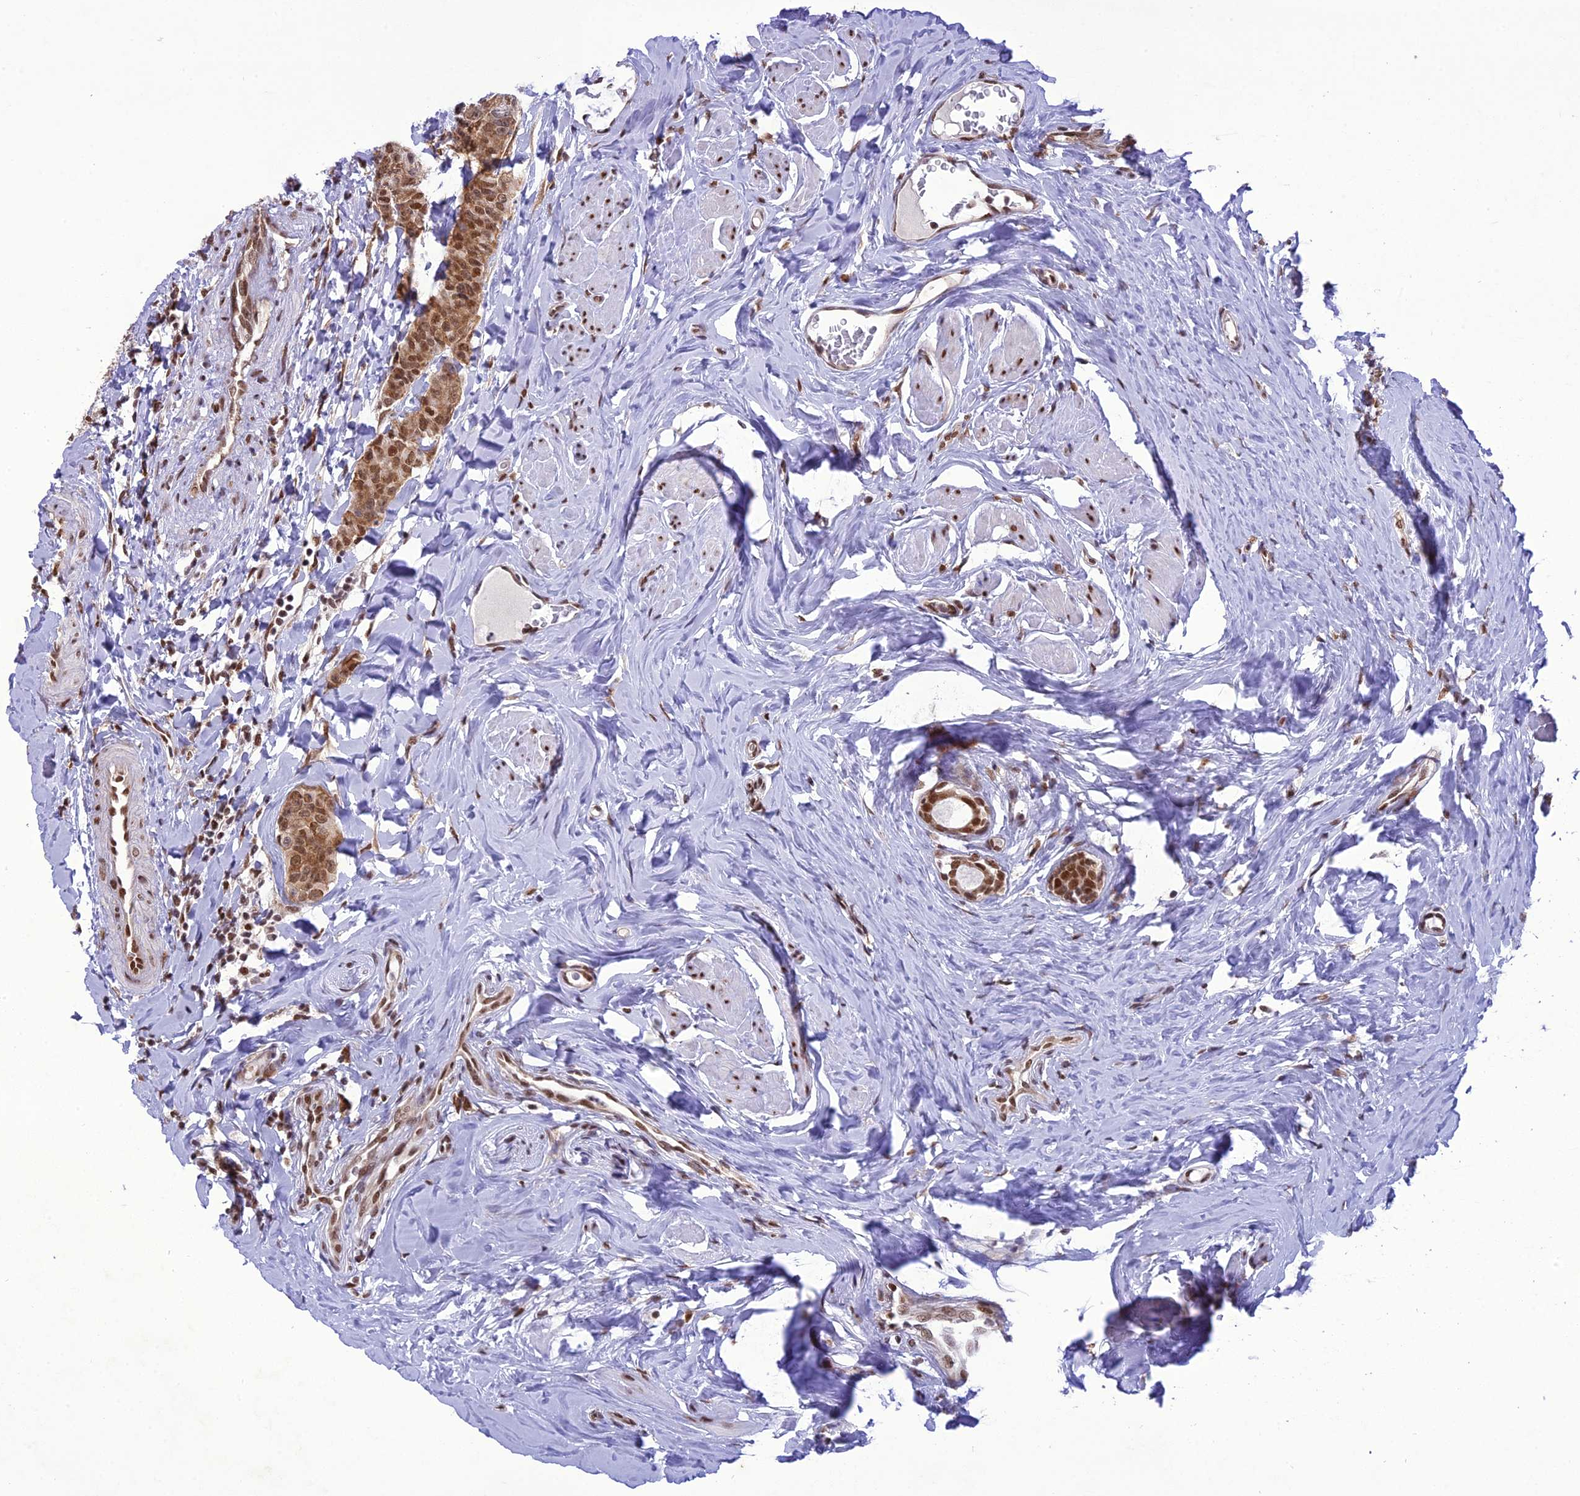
{"staining": {"intensity": "moderate", "quantity": ">75%", "location": "nuclear"}, "tissue": "breast cancer", "cell_type": "Tumor cells", "image_type": "cancer", "snomed": [{"axis": "morphology", "description": "Duct carcinoma"}, {"axis": "topography", "description": "Breast"}], "caption": "Human breast cancer stained for a protein (brown) demonstrates moderate nuclear positive positivity in approximately >75% of tumor cells.", "gene": "DDX1", "patient": {"sex": "female", "age": 40}}